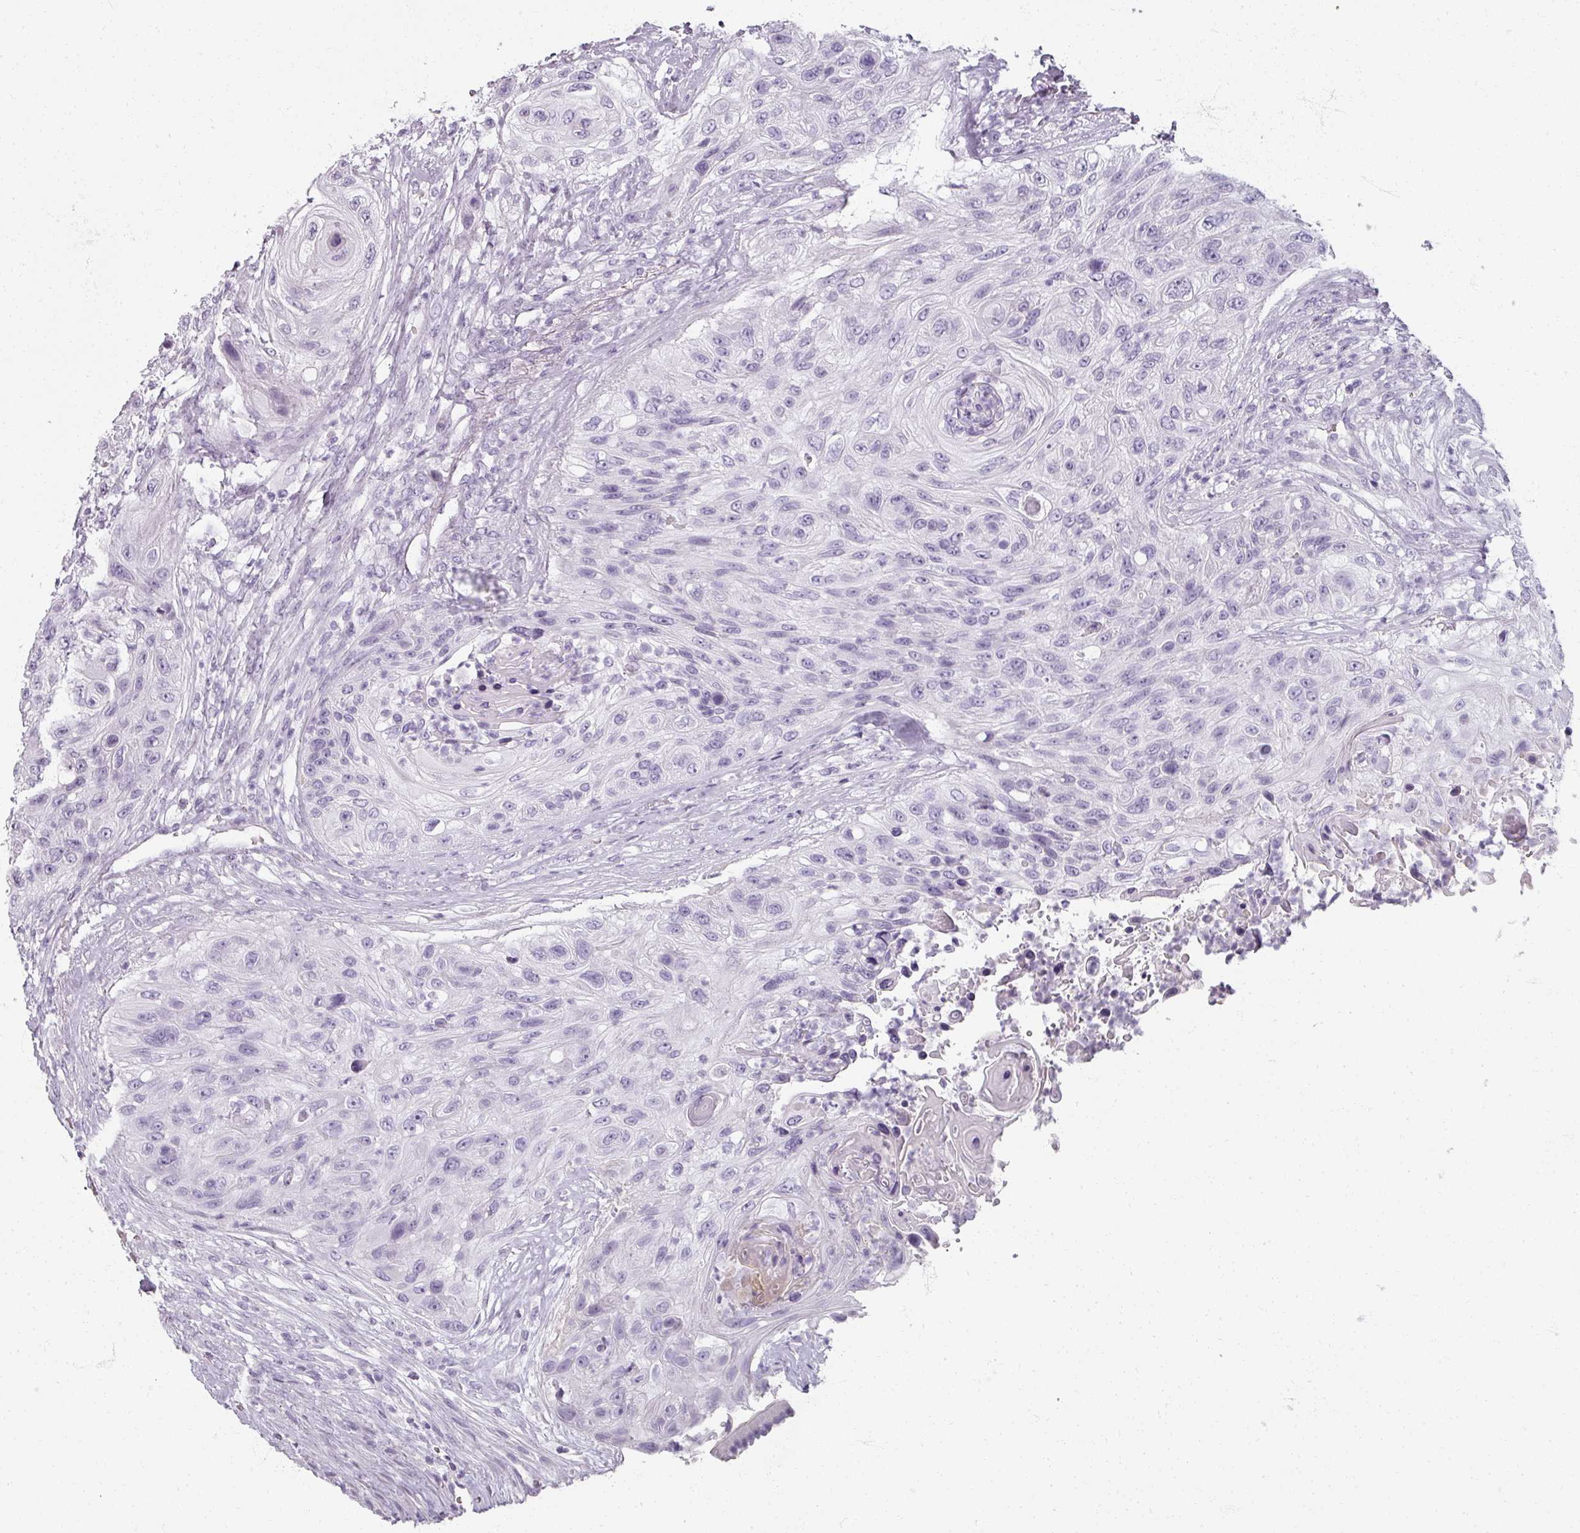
{"staining": {"intensity": "negative", "quantity": "none", "location": "none"}, "tissue": "urothelial cancer", "cell_type": "Tumor cells", "image_type": "cancer", "snomed": [{"axis": "morphology", "description": "Urothelial carcinoma, High grade"}, {"axis": "topography", "description": "Urinary bladder"}], "caption": "Tumor cells are negative for protein expression in human high-grade urothelial carcinoma.", "gene": "REG3G", "patient": {"sex": "female", "age": 60}}